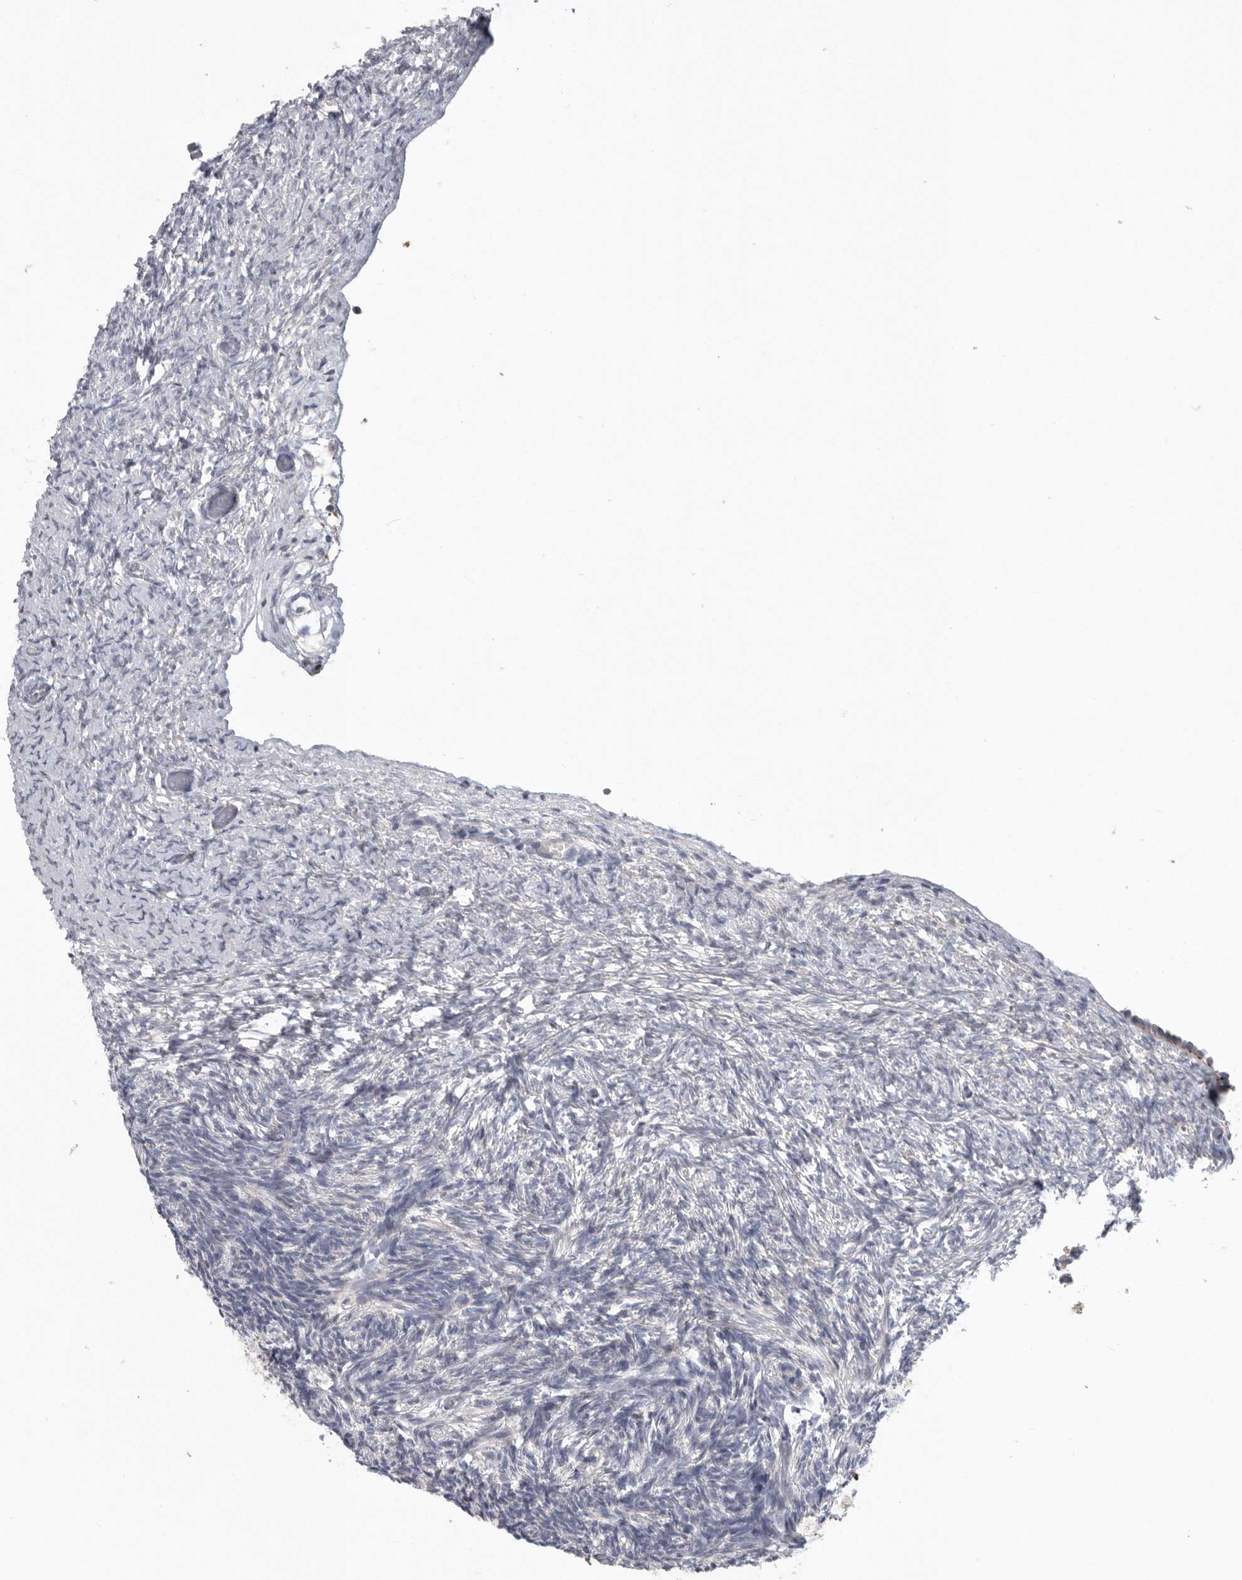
{"staining": {"intensity": "negative", "quantity": "none", "location": "none"}, "tissue": "ovary", "cell_type": "Ovarian stroma cells", "image_type": "normal", "snomed": [{"axis": "morphology", "description": "Normal tissue, NOS"}, {"axis": "topography", "description": "Ovary"}], "caption": "This image is of unremarkable ovary stained with immunohistochemistry to label a protein in brown with the nuclei are counter-stained blue. There is no expression in ovarian stroma cells.", "gene": "USP24", "patient": {"sex": "female", "age": 34}}